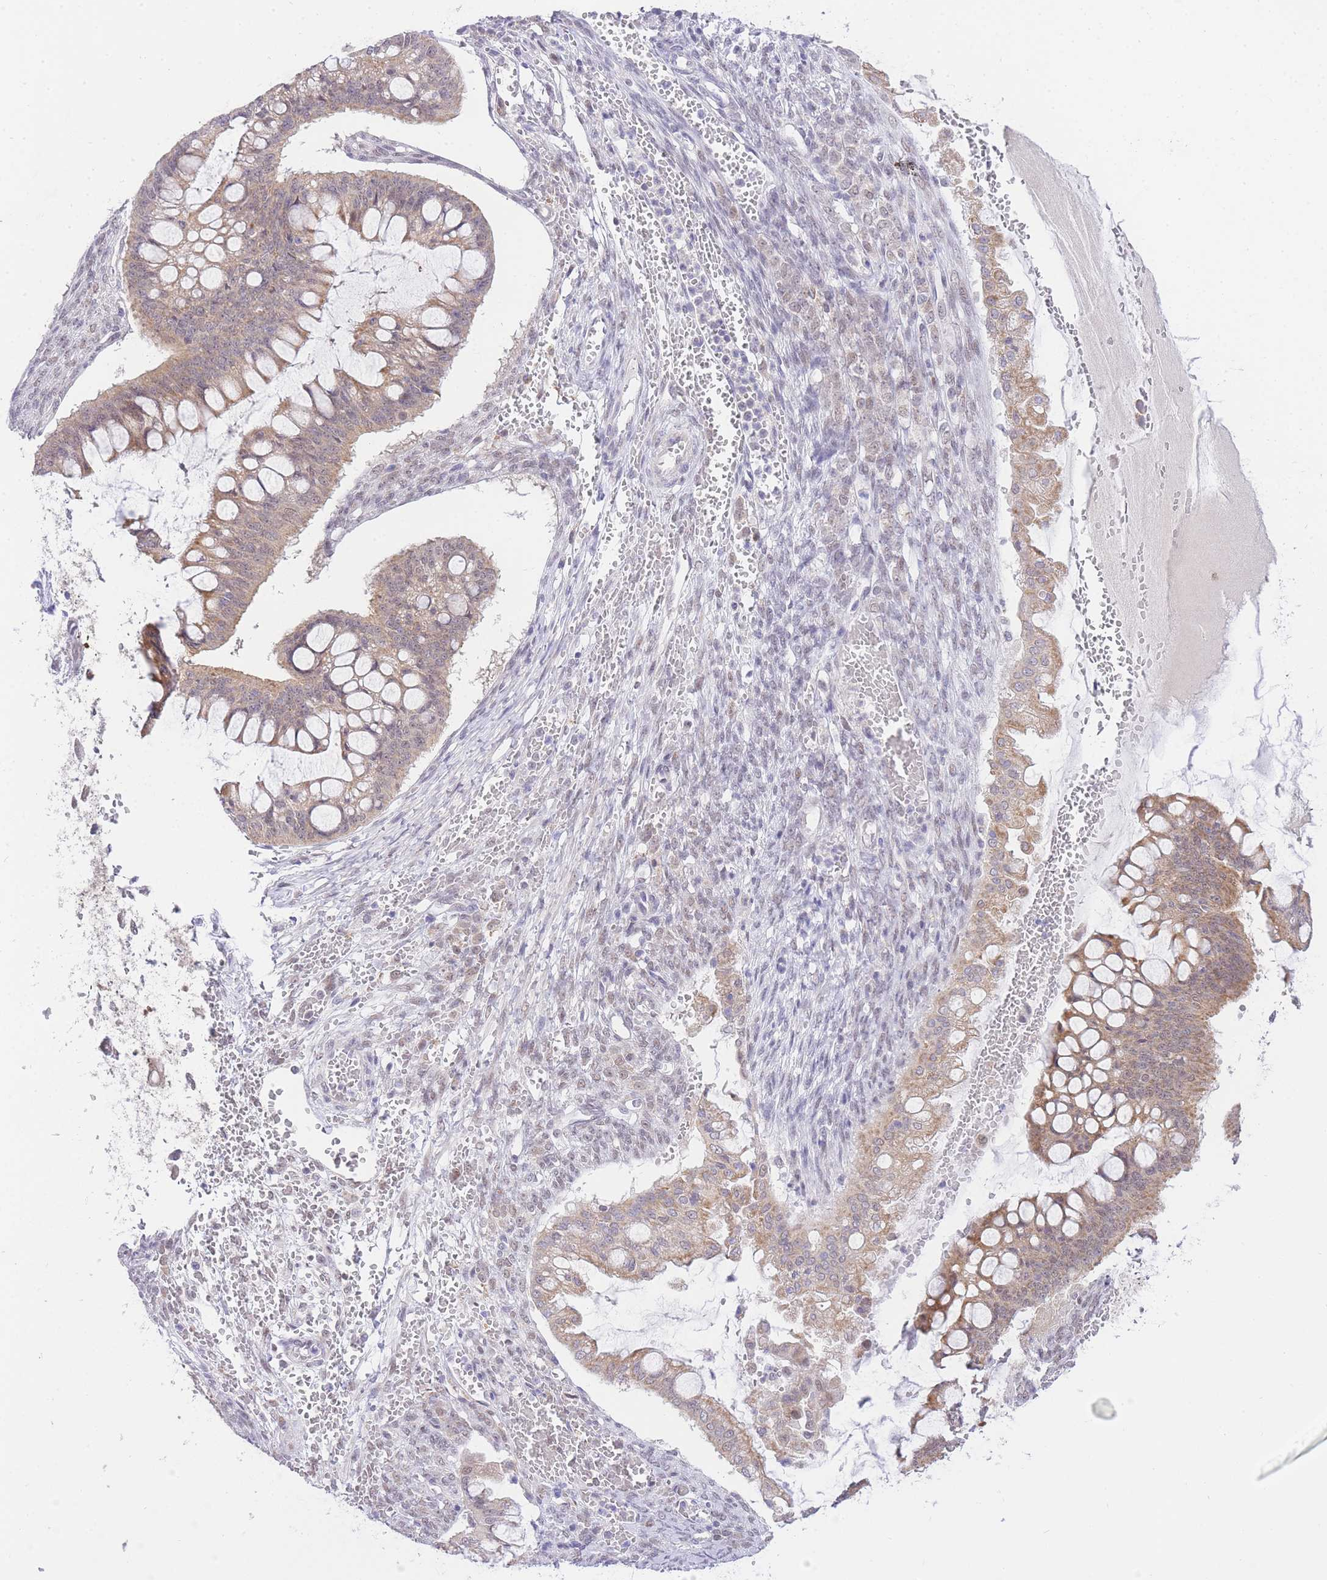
{"staining": {"intensity": "moderate", "quantity": ">75%", "location": "cytoplasmic/membranous"}, "tissue": "ovarian cancer", "cell_type": "Tumor cells", "image_type": "cancer", "snomed": [{"axis": "morphology", "description": "Cystadenocarcinoma, mucinous, NOS"}, {"axis": "topography", "description": "Ovary"}], "caption": "About >75% of tumor cells in human mucinous cystadenocarcinoma (ovarian) reveal moderate cytoplasmic/membranous protein expression as visualized by brown immunohistochemical staining.", "gene": "UBXN7", "patient": {"sex": "female", "age": 73}}